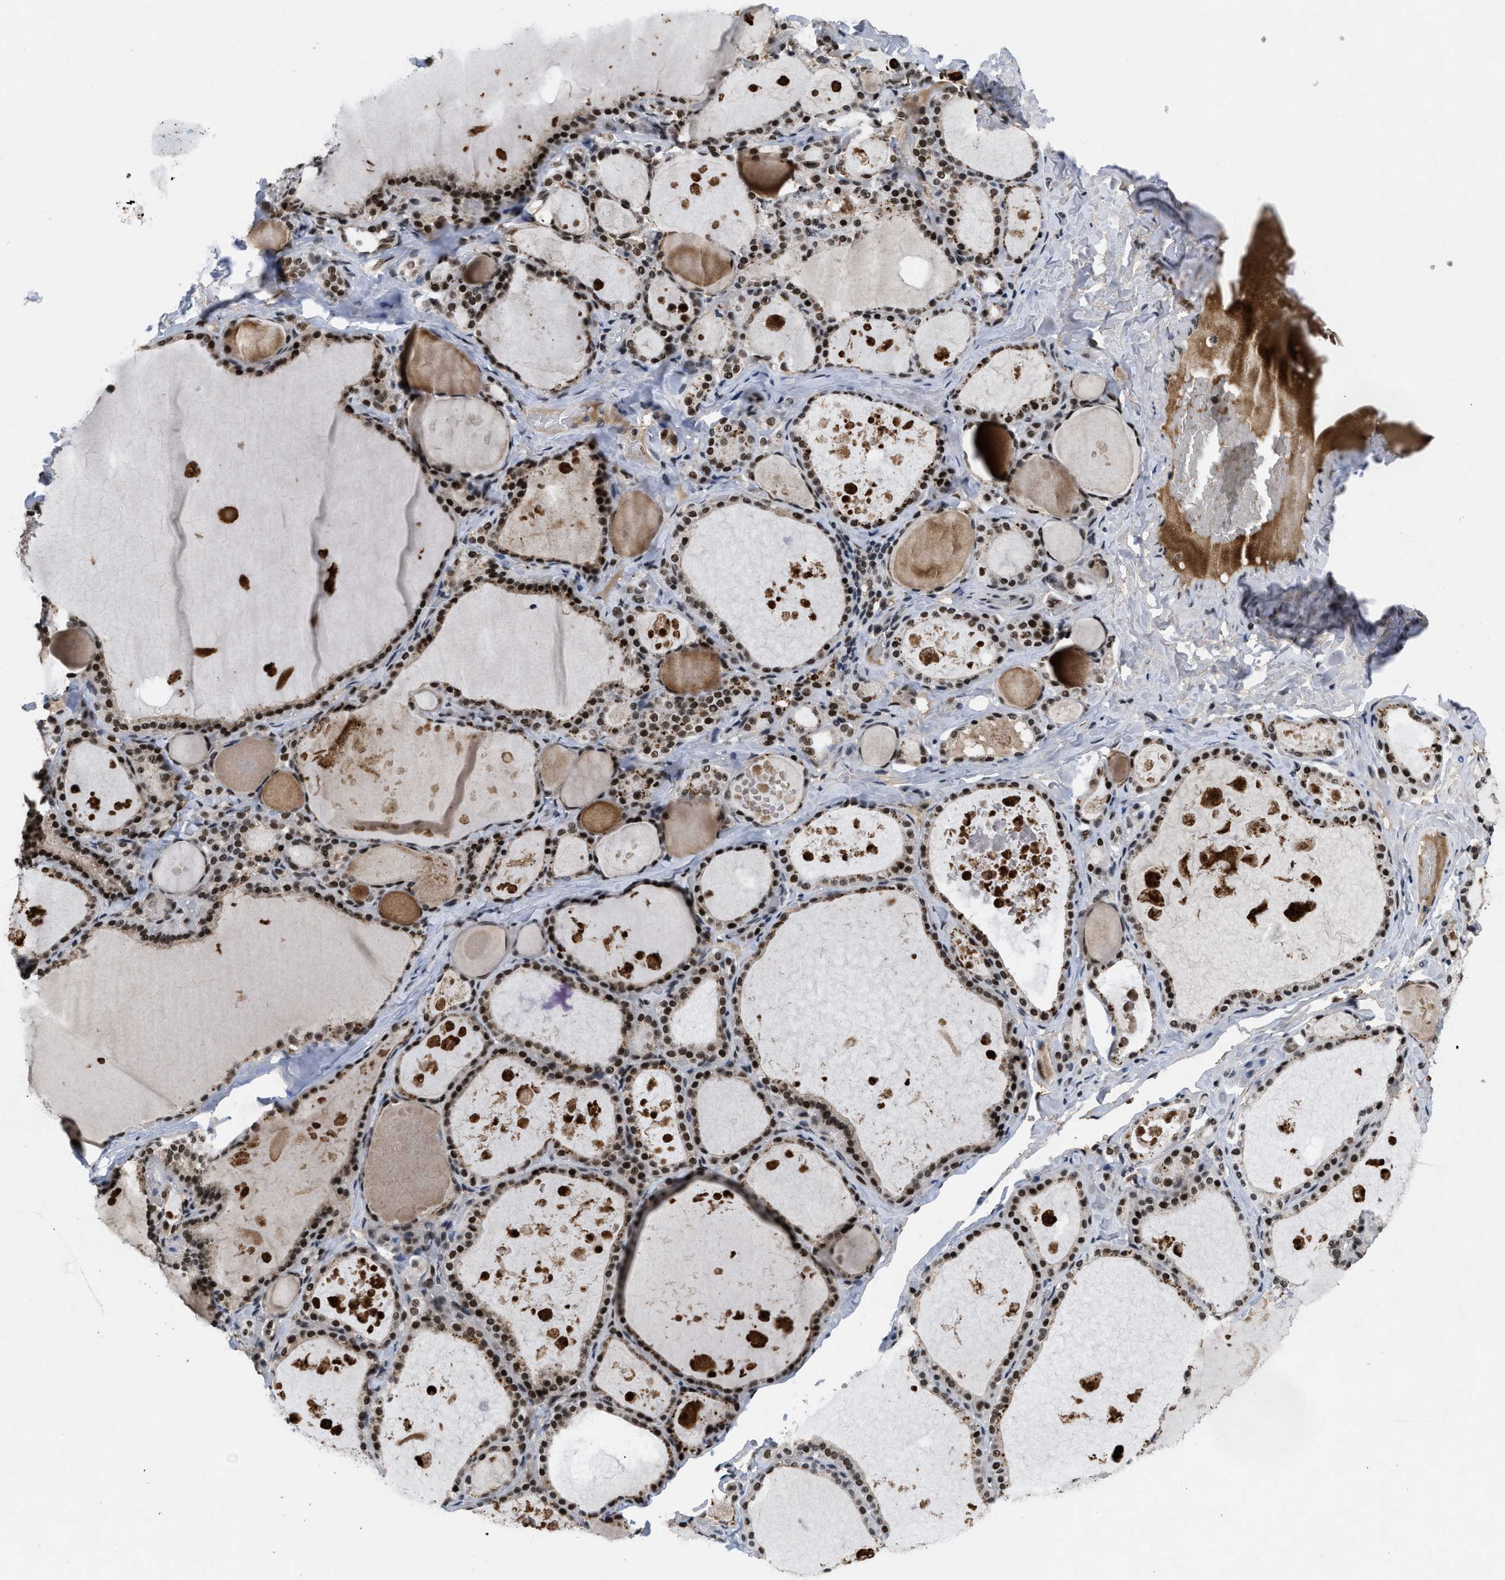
{"staining": {"intensity": "strong", "quantity": ">75%", "location": "nuclear"}, "tissue": "thyroid gland", "cell_type": "Glandular cells", "image_type": "normal", "snomed": [{"axis": "morphology", "description": "Normal tissue, NOS"}, {"axis": "topography", "description": "Thyroid gland"}], "caption": "Protein analysis of unremarkable thyroid gland displays strong nuclear positivity in about >75% of glandular cells.", "gene": "ZNF346", "patient": {"sex": "male", "age": 56}}